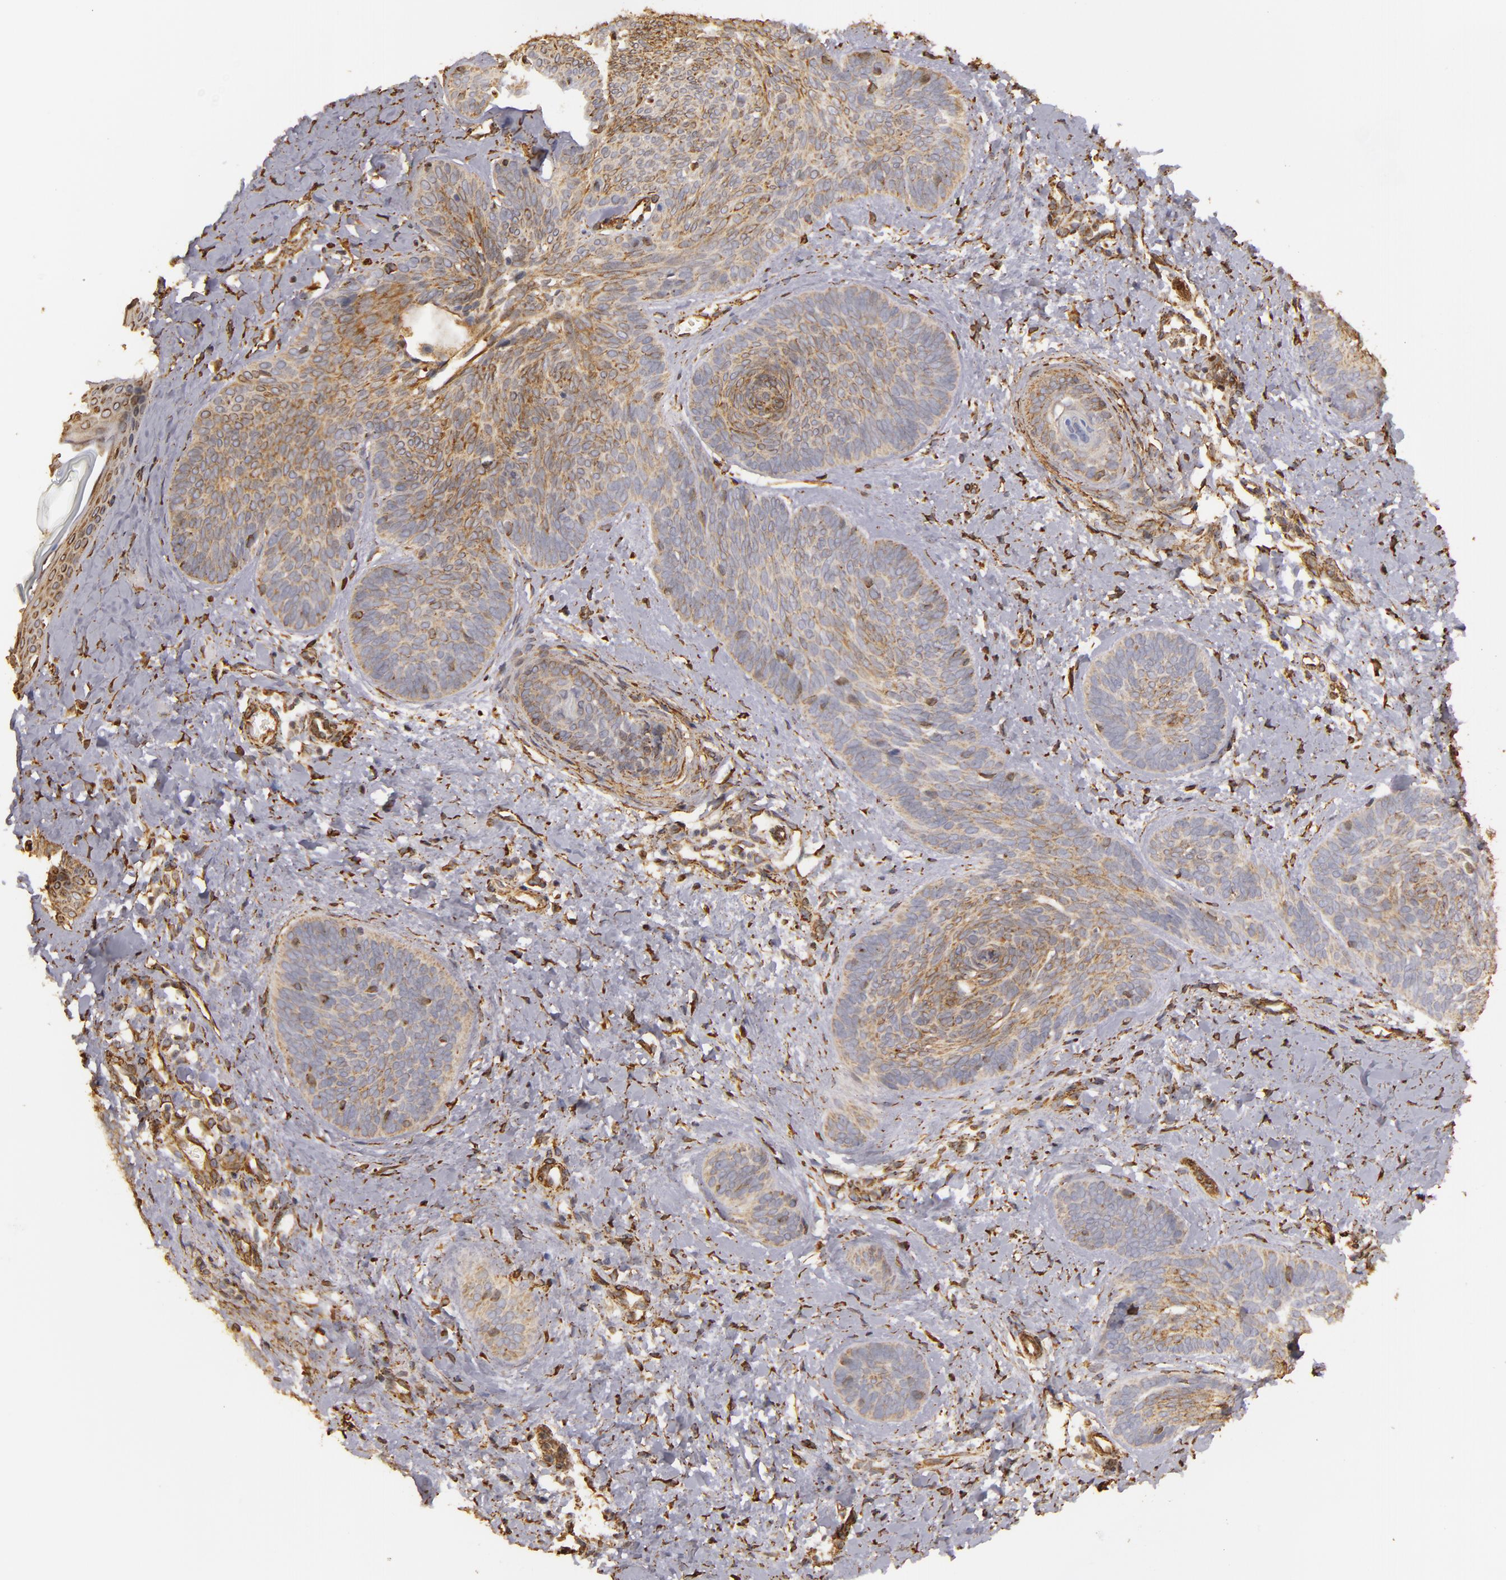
{"staining": {"intensity": "weak", "quantity": "25%-75%", "location": "cytoplasmic/membranous"}, "tissue": "skin cancer", "cell_type": "Tumor cells", "image_type": "cancer", "snomed": [{"axis": "morphology", "description": "Basal cell carcinoma"}, {"axis": "topography", "description": "Skin"}], "caption": "IHC micrograph of skin cancer stained for a protein (brown), which demonstrates low levels of weak cytoplasmic/membranous expression in about 25%-75% of tumor cells.", "gene": "CYB5R3", "patient": {"sex": "female", "age": 81}}